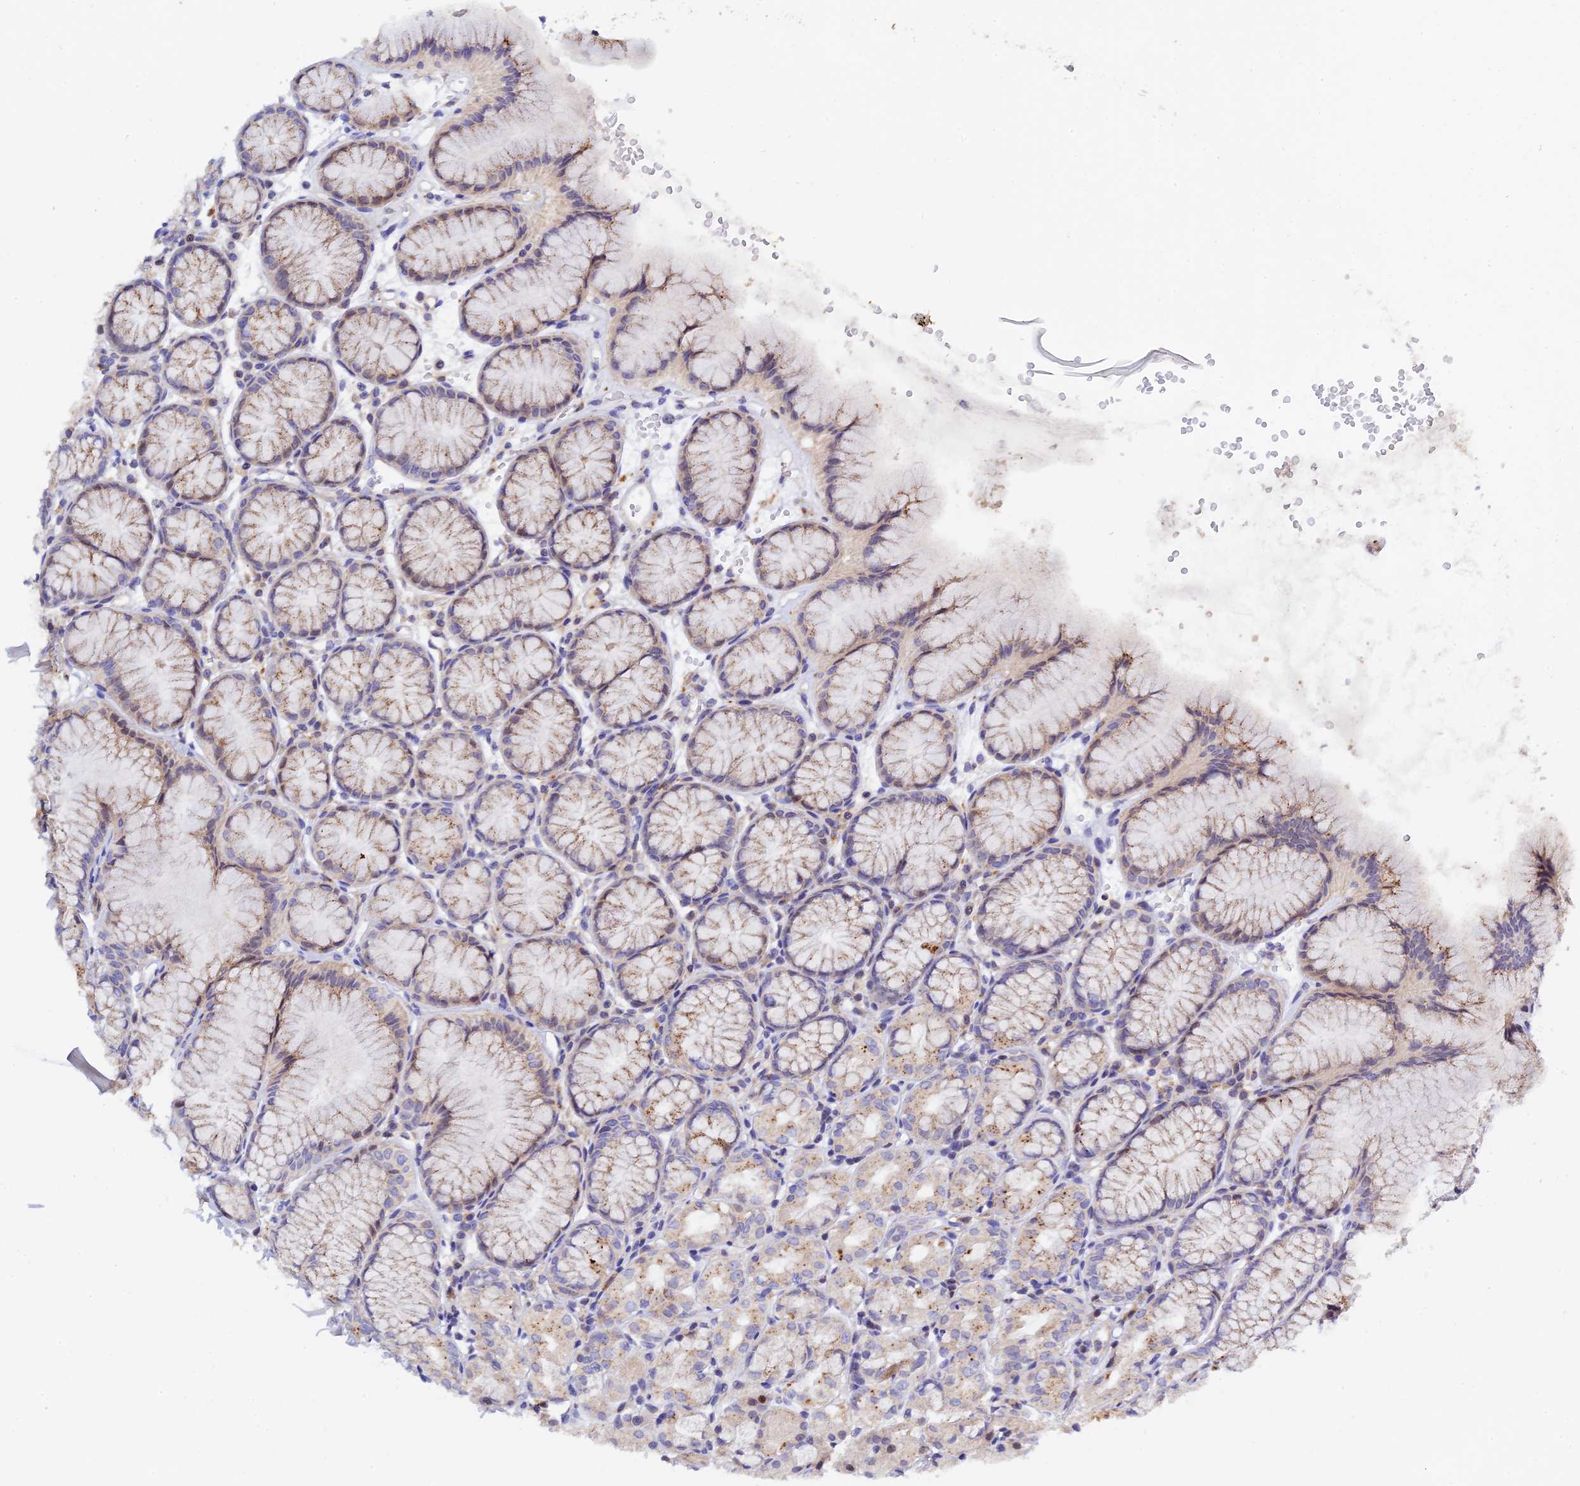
{"staining": {"intensity": "strong", "quantity": "<25%", "location": "cytoplasmic/membranous"}, "tissue": "stomach", "cell_type": "Glandular cells", "image_type": "normal", "snomed": [{"axis": "morphology", "description": "Normal tissue, NOS"}, {"axis": "topography", "description": "Stomach, upper"}], "caption": "Protein expression by immunohistochemistry shows strong cytoplasmic/membranous expression in about <25% of glandular cells in unremarkable stomach.", "gene": "RPGRIP1L", "patient": {"sex": "male", "age": 47}}